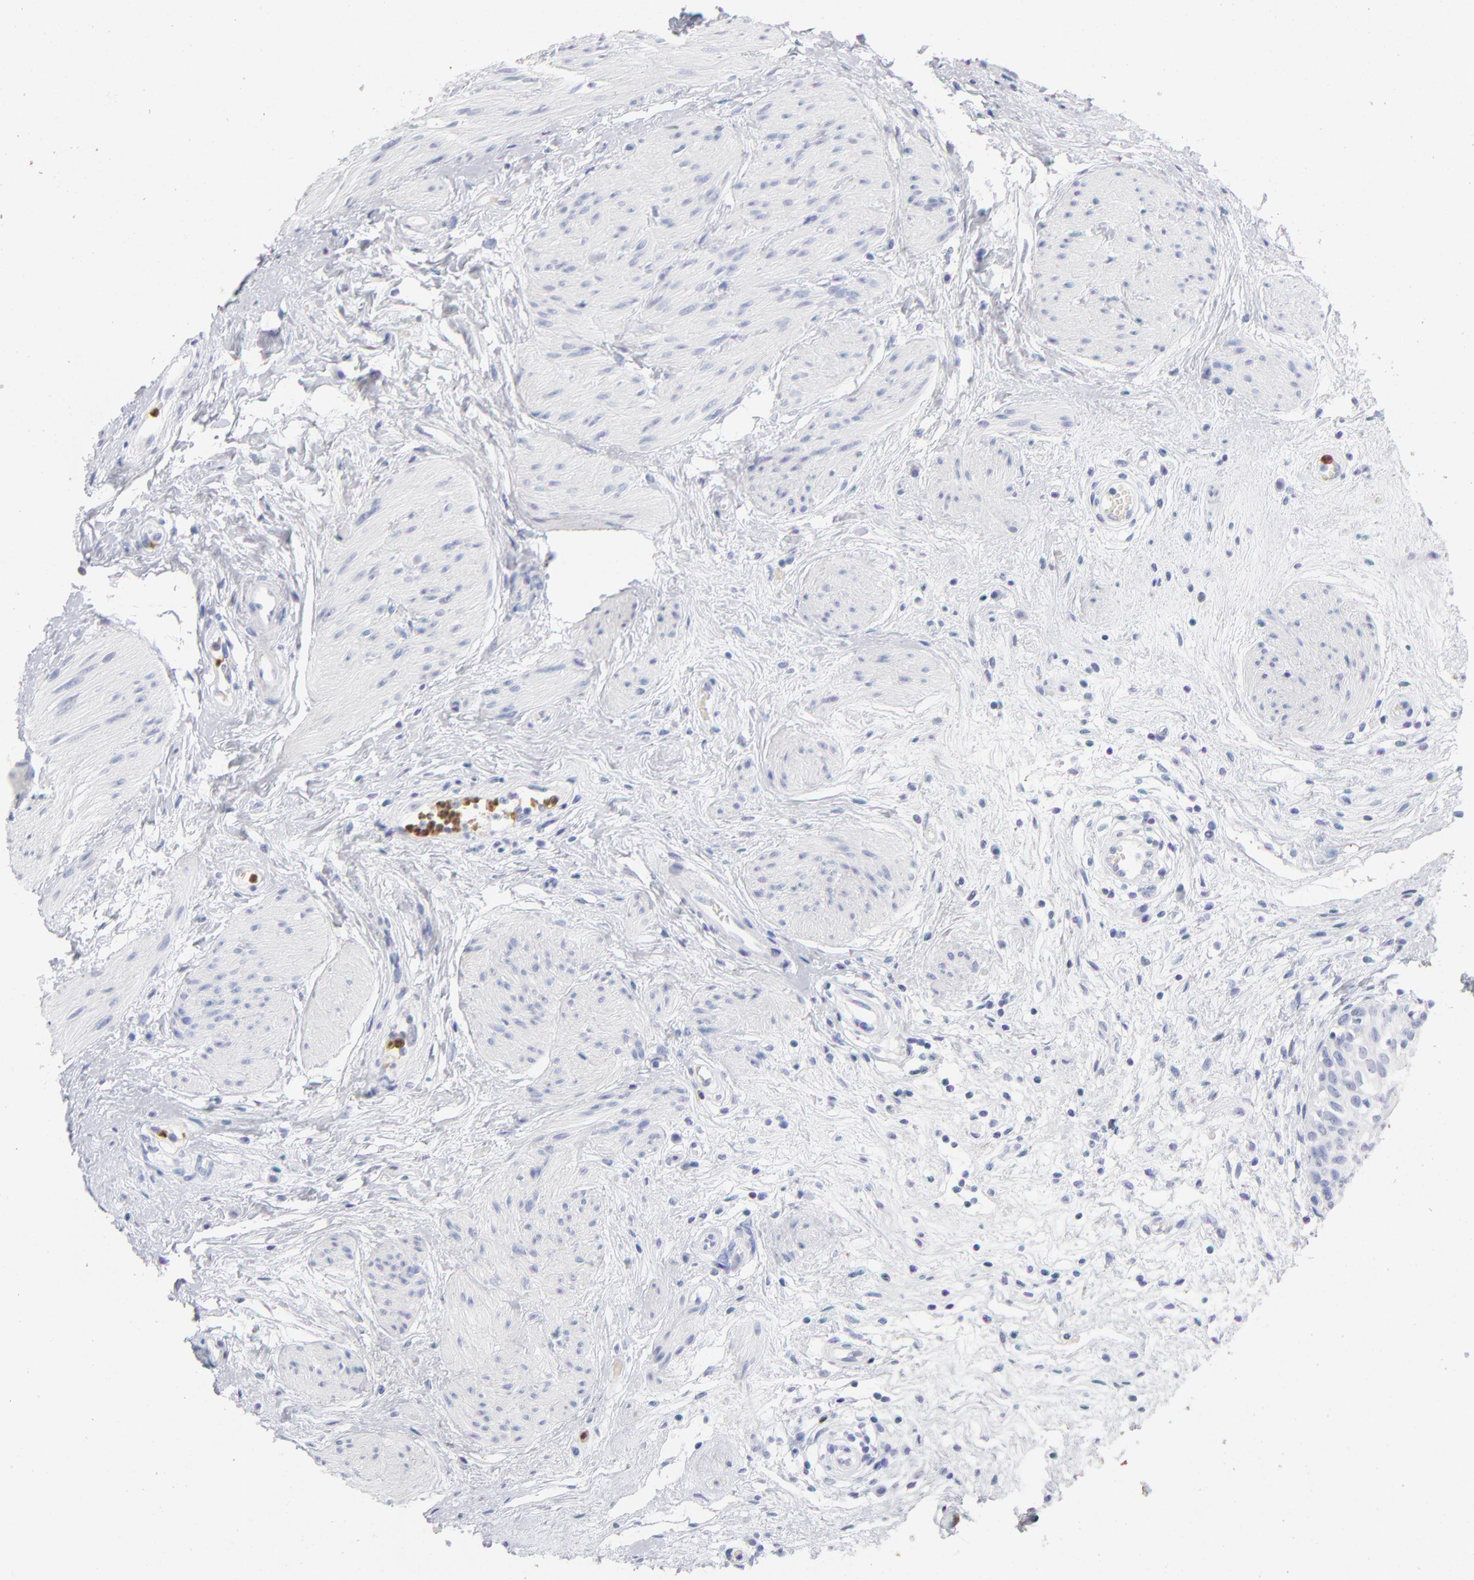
{"staining": {"intensity": "negative", "quantity": "none", "location": "none"}, "tissue": "urinary bladder", "cell_type": "Urothelial cells", "image_type": "normal", "snomed": [{"axis": "morphology", "description": "Normal tissue, NOS"}, {"axis": "topography", "description": "Urinary bladder"}], "caption": "IHC image of benign urinary bladder stained for a protein (brown), which demonstrates no staining in urothelial cells.", "gene": "ARG1", "patient": {"sex": "female", "age": 55}}